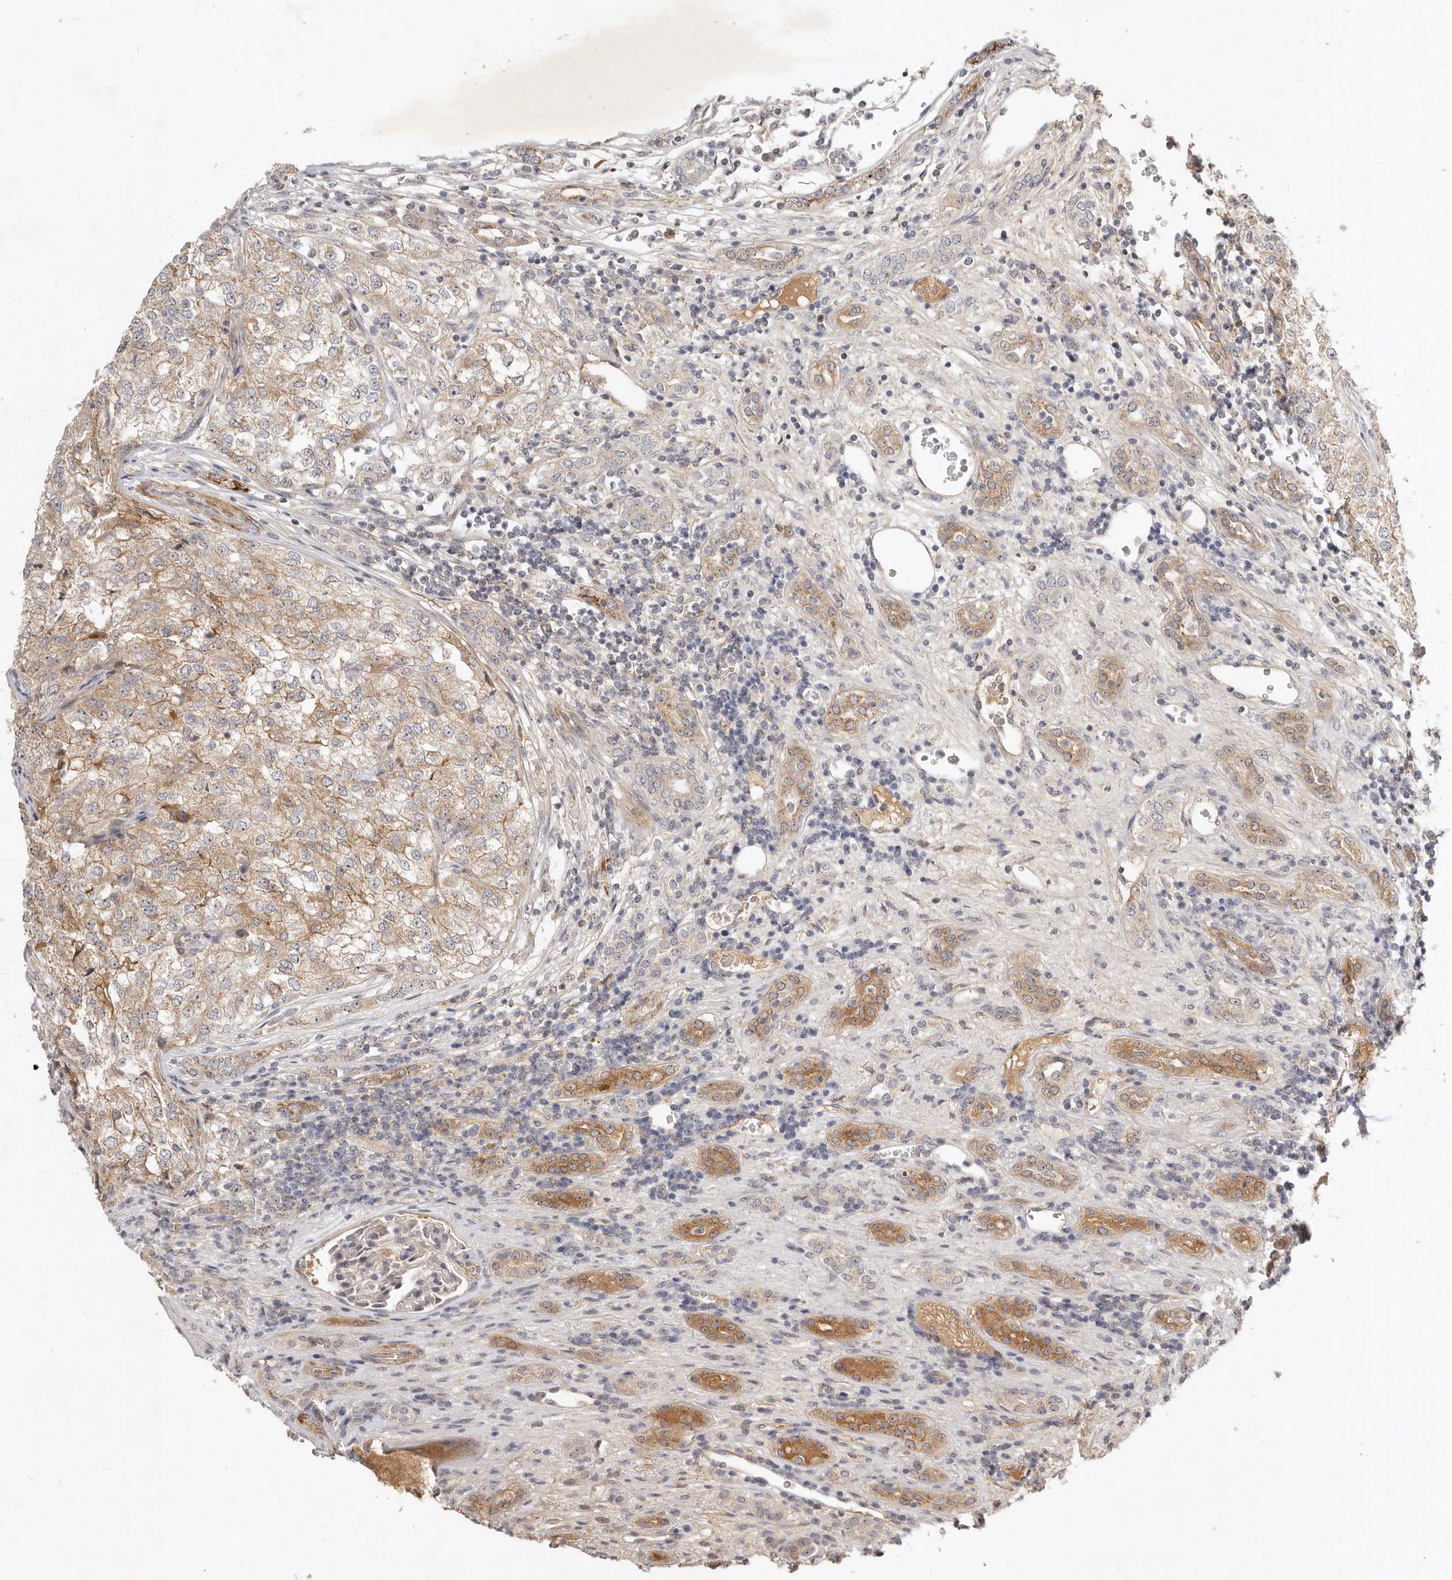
{"staining": {"intensity": "weak", "quantity": ">75%", "location": "cytoplasmic/membranous"}, "tissue": "renal cancer", "cell_type": "Tumor cells", "image_type": "cancer", "snomed": [{"axis": "morphology", "description": "Adenocarcinoma, NOS"}, {"axis": "topography", "description": "Kidney"}], "caption": "Immunohistochemistry (IHC) staining of adenocarcinoma (renal), which reveals low levels of weak cytoplasmic/membranous positivity in approximately >75% of tumor cells indicating weak cytoplasmic/membranous protein expression. The staining was performed using DAB (brown) for protein detection and nuclei were counterstained in hematoxylin (blue).", "gene": "MICALL2", "patient": {"sex": "female", "age": 54}}